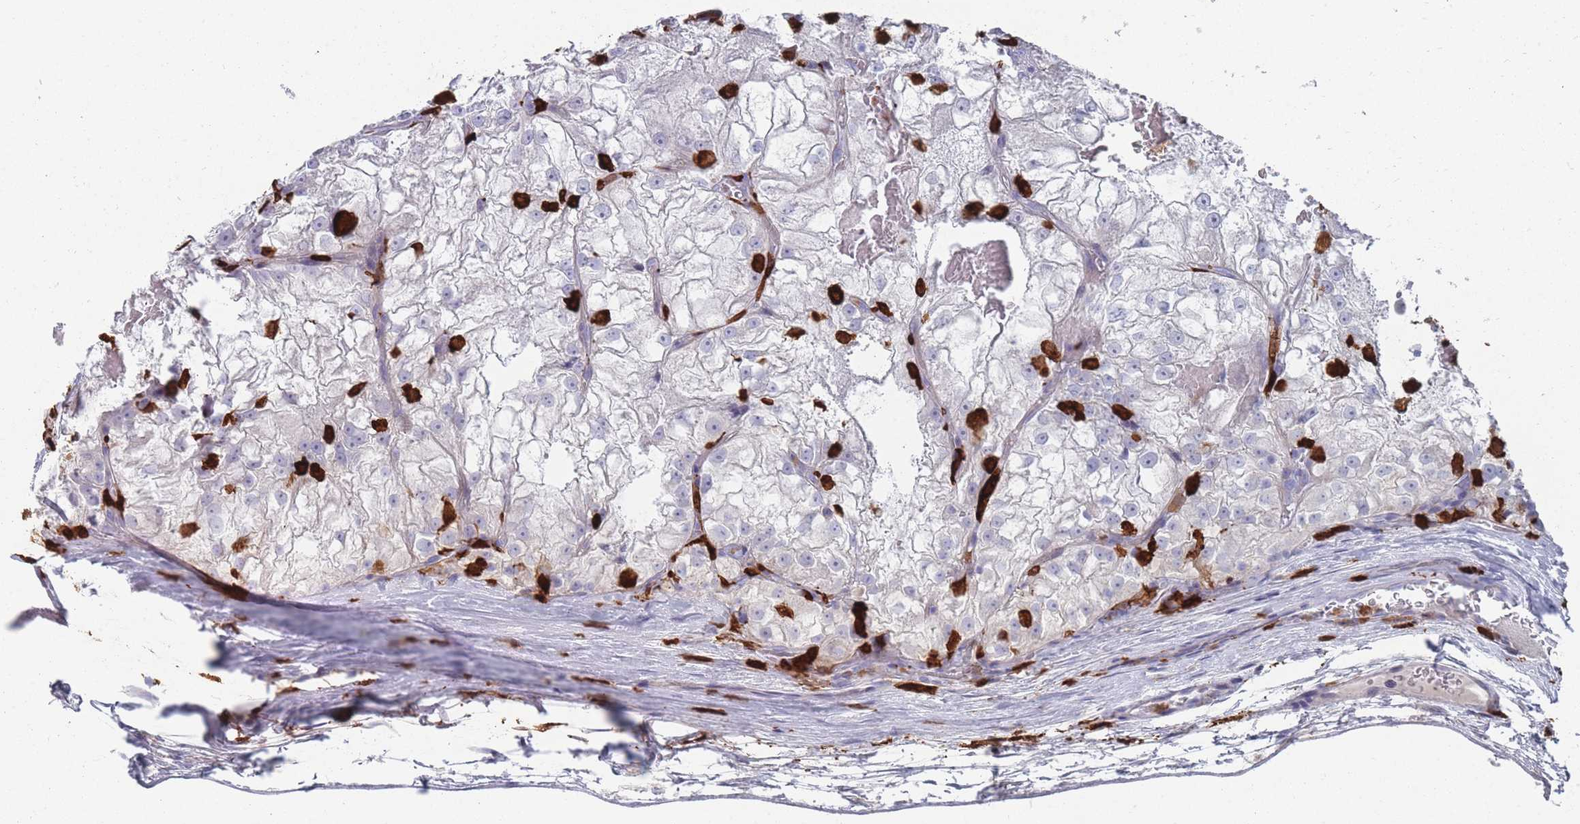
{"staining": {"intensity": "negative", "quantity": "none", "location": "none"}, "tissue": "renal cancer", "cell_type": "Tumor cells", "image_type": "cancer", "snomed": [{"axis": "morphology", "description": "Adenocarcinoma, NOS"}, {"axis": "topography", "description": "Kidney"}], "caption": "Immunohistochemistry micrograph of adenocarcinoma (renal) stained for a protein (brown), which demonstrates no positivity in tumor cells.", "gene": "AIF1", "patient": {"sex": "female", "age": 72}}